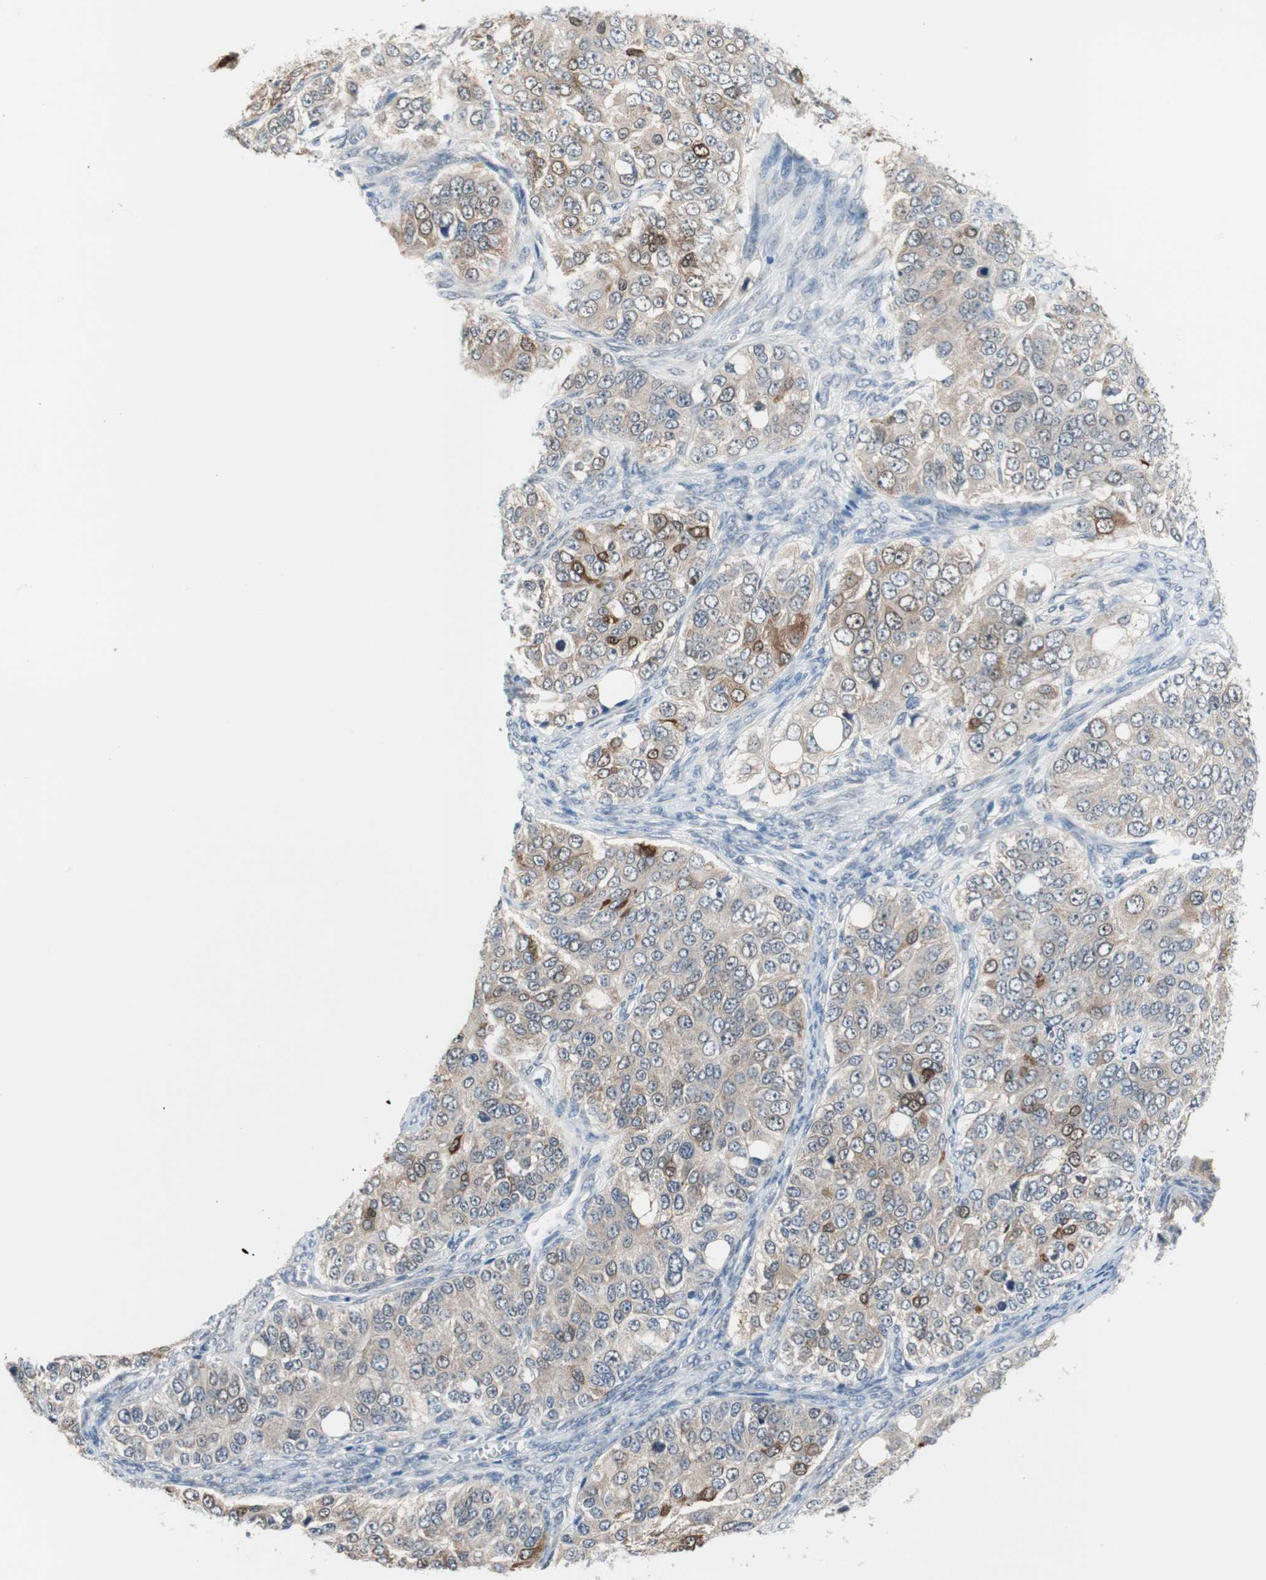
{"staining": {"intensity": "moderate", "quantity": "<25%", "location": "cytoplasmic/membranous"}, "tissue": "ovarian cancer", "cell_type": "Tumor cells", "image_type": "cancer", "snomed": [{"axis": "morphology", "description": "Carcinoma, endometroid"}, {"axis": "topography", "description": "Ovary"}], "caption": "This micrograph demonstrates ovarian cancer (endometroid carcinoma) stained with immunohistochemistry (IHC) to label a protein in brown. The cytoplasmic/membranous of tumor cells show moderate positivity for the protein. Nuclei are counter-stained blue.", "gene": "GRHL1", "patient": {"sex": "female", "age": 51}}